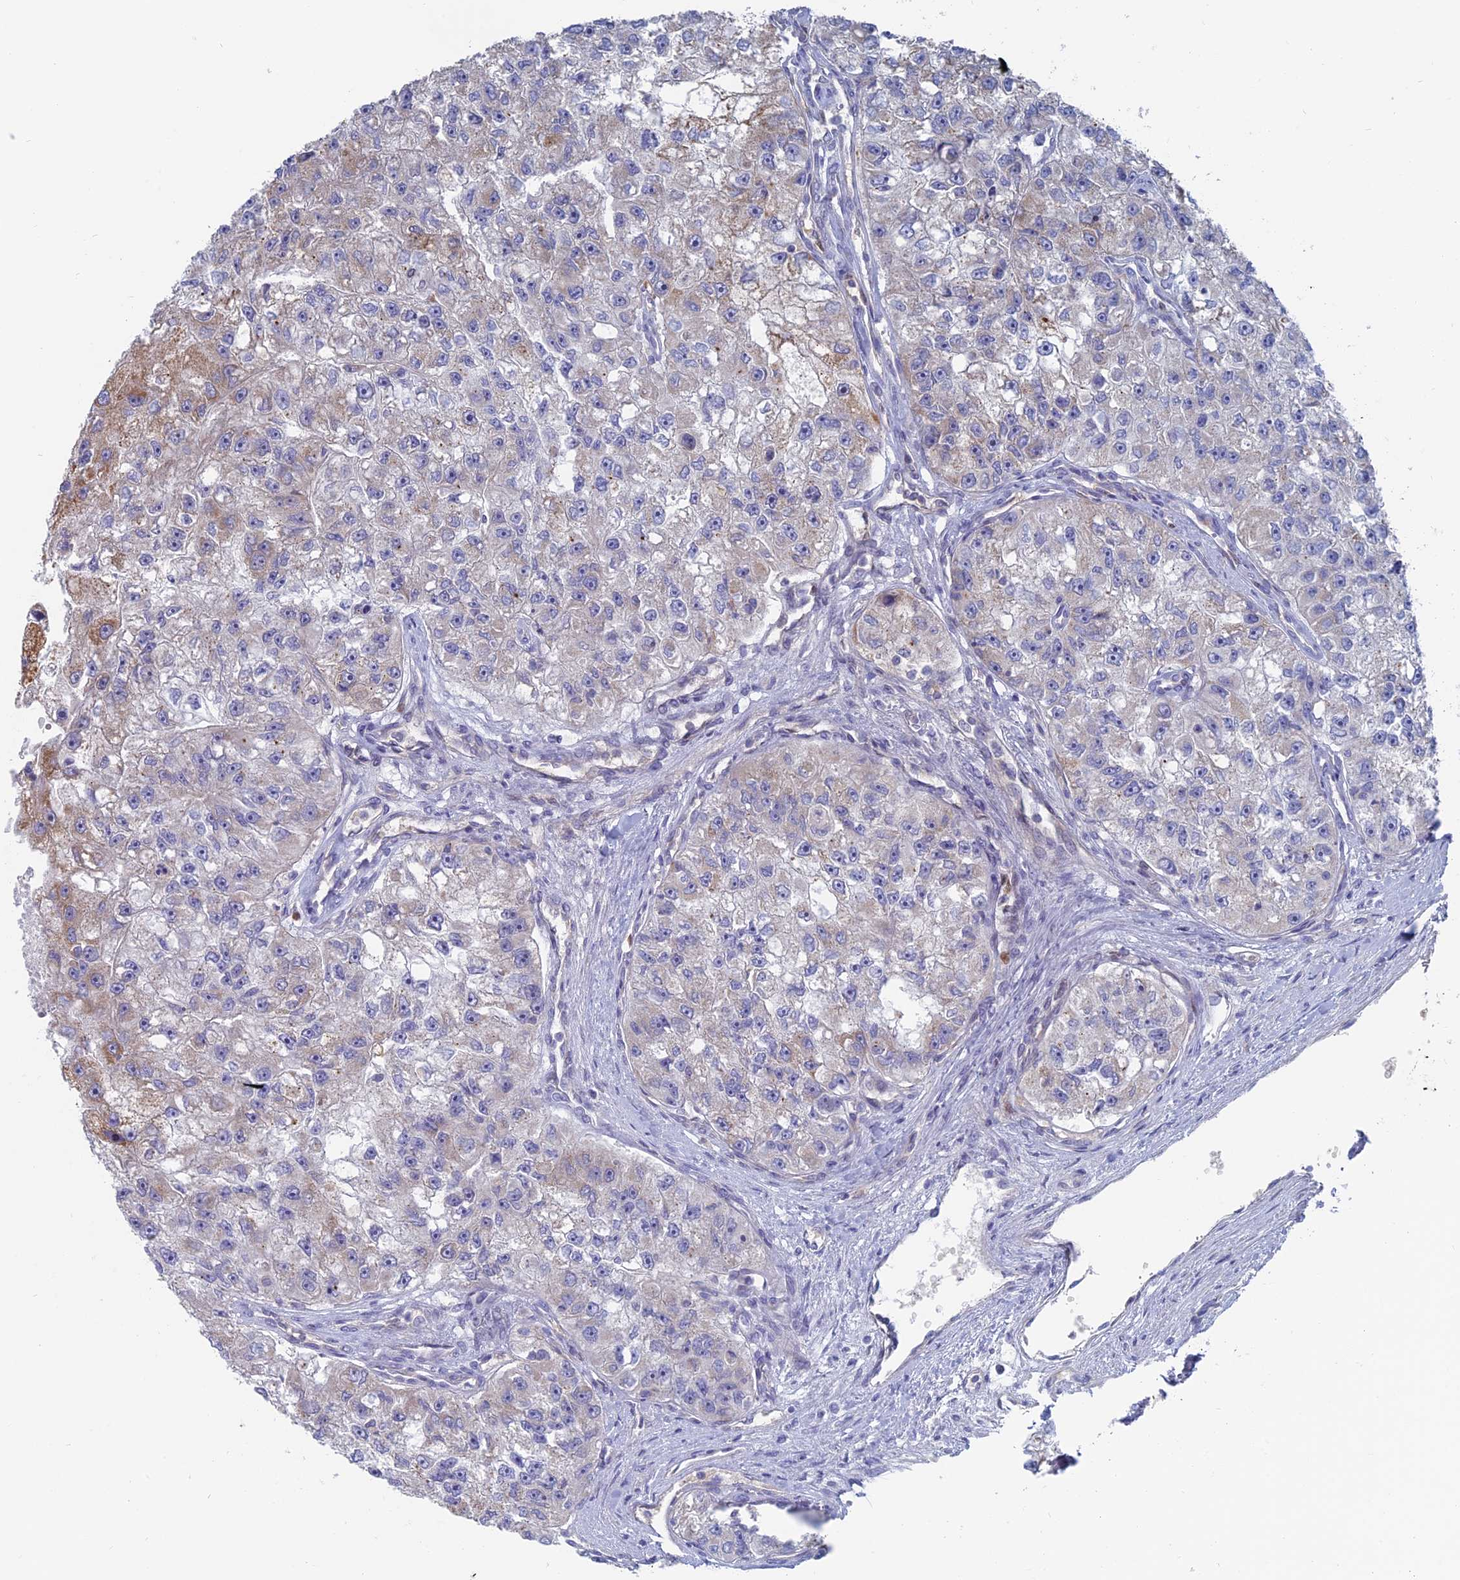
{"staining": {"intensity": "moderate", "quantity": "25%-75%", "location": "cytoplasmic/membranous"}, "tissue": "renal cancer", "cell_type": "Tumor cells", "image_type": "cancer", "snomed": [{"axis": "morphology", "description": "Adenocarcinoma, NOS"}, {"axis": "topography", "description": "Kidney"}], "caption": "Immunohistochemical staining of human adenocarcinoma (renal) displays moderate cytoplasmic/membranous protein staining in approximately 25%-75% of tumor cells. (Brightfield microscopy of DAB IHC at high magnification).", "gene": "TBC1D30", "patient": {"sex": "male", "age": 63}}